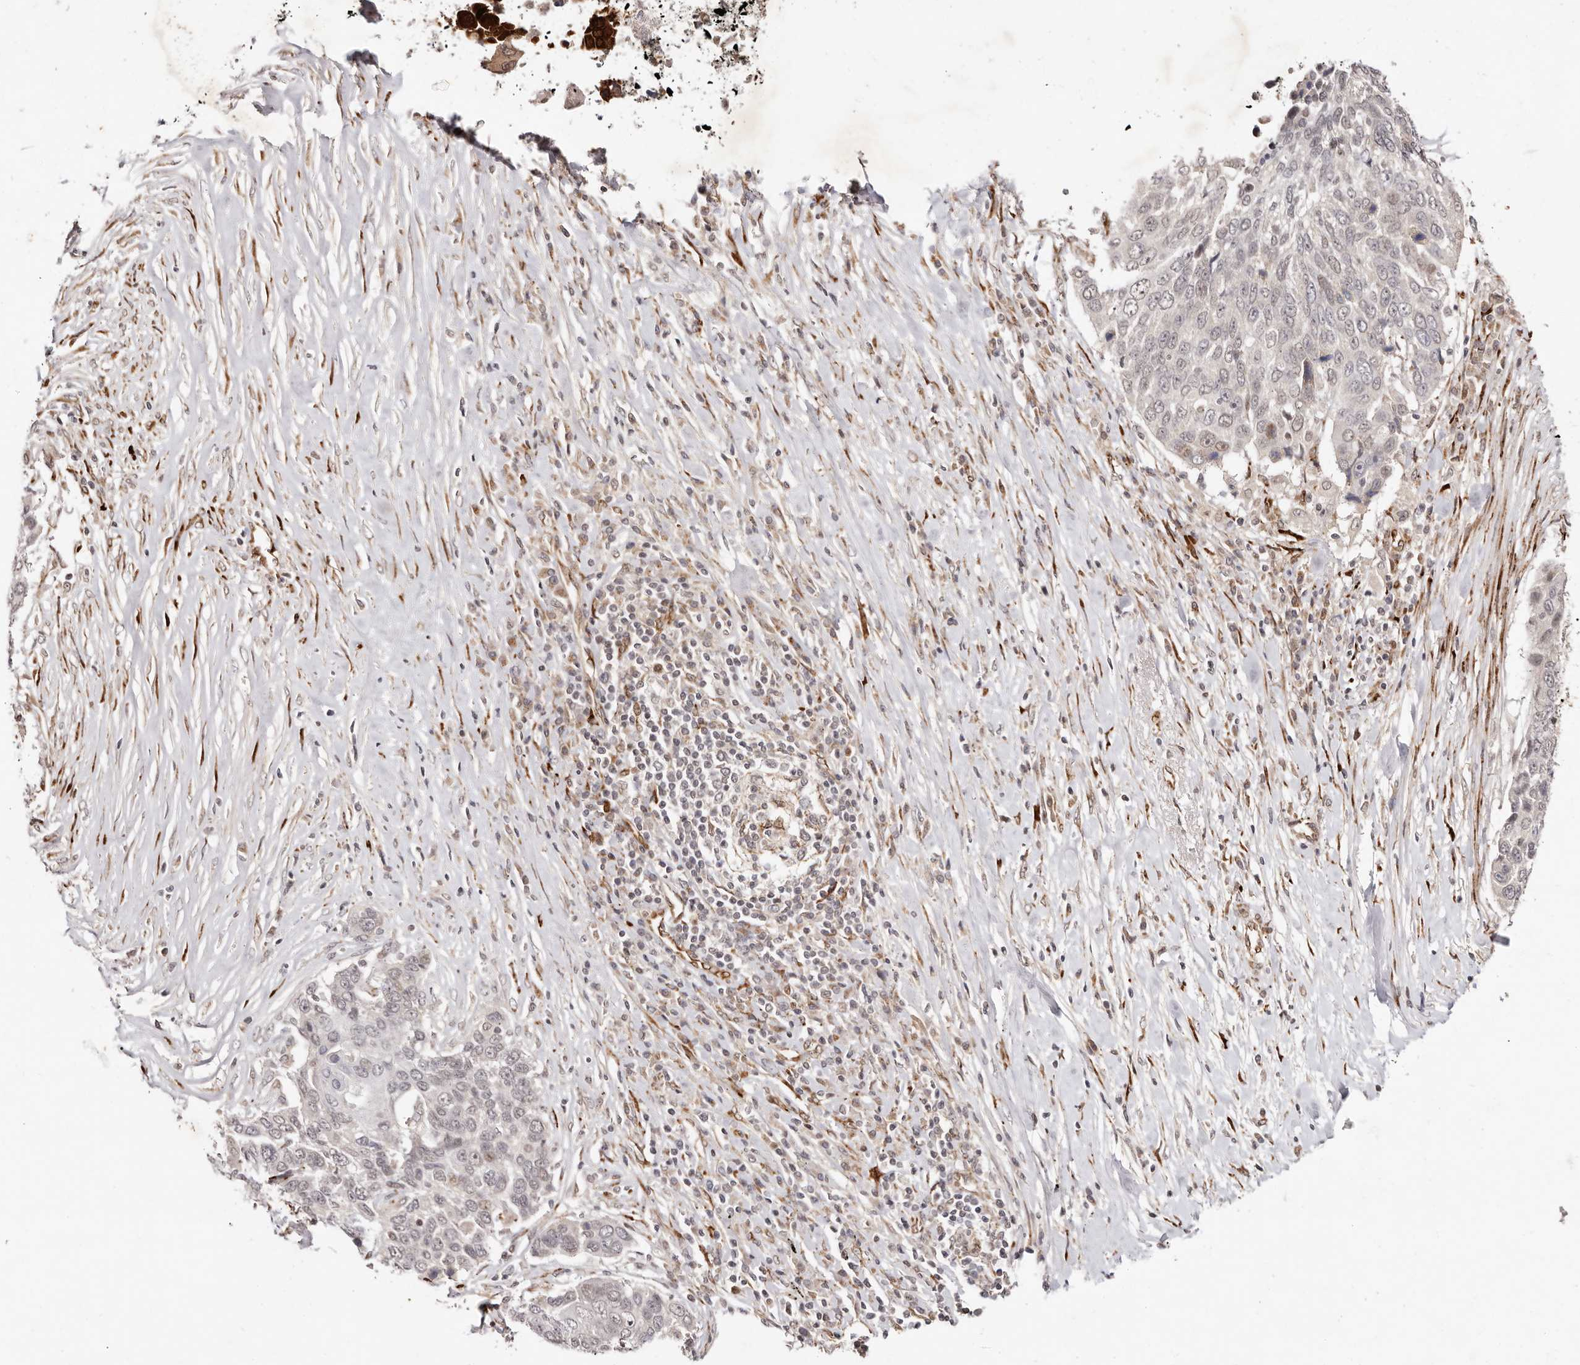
{"staining": {"intensity": "negative", "quantity": "none", "location": "none"}, "tissue": "lung cancer", "cell_type": "Tumor cells", "image_type": "cancer", "snomed": [{"axis": "morphology", "description": "Squamous cell carcinoma, NOS"}, {"axis": "topography", "description": "Lung"}], "caption": "This is an immunohistochemistry (IHC) histopathology image of human squamous cell carcinoma (lung). There is no staining in tumor cells.", "gene": "BCL2L15", "patient": {"sex": "male", "age": 66}}